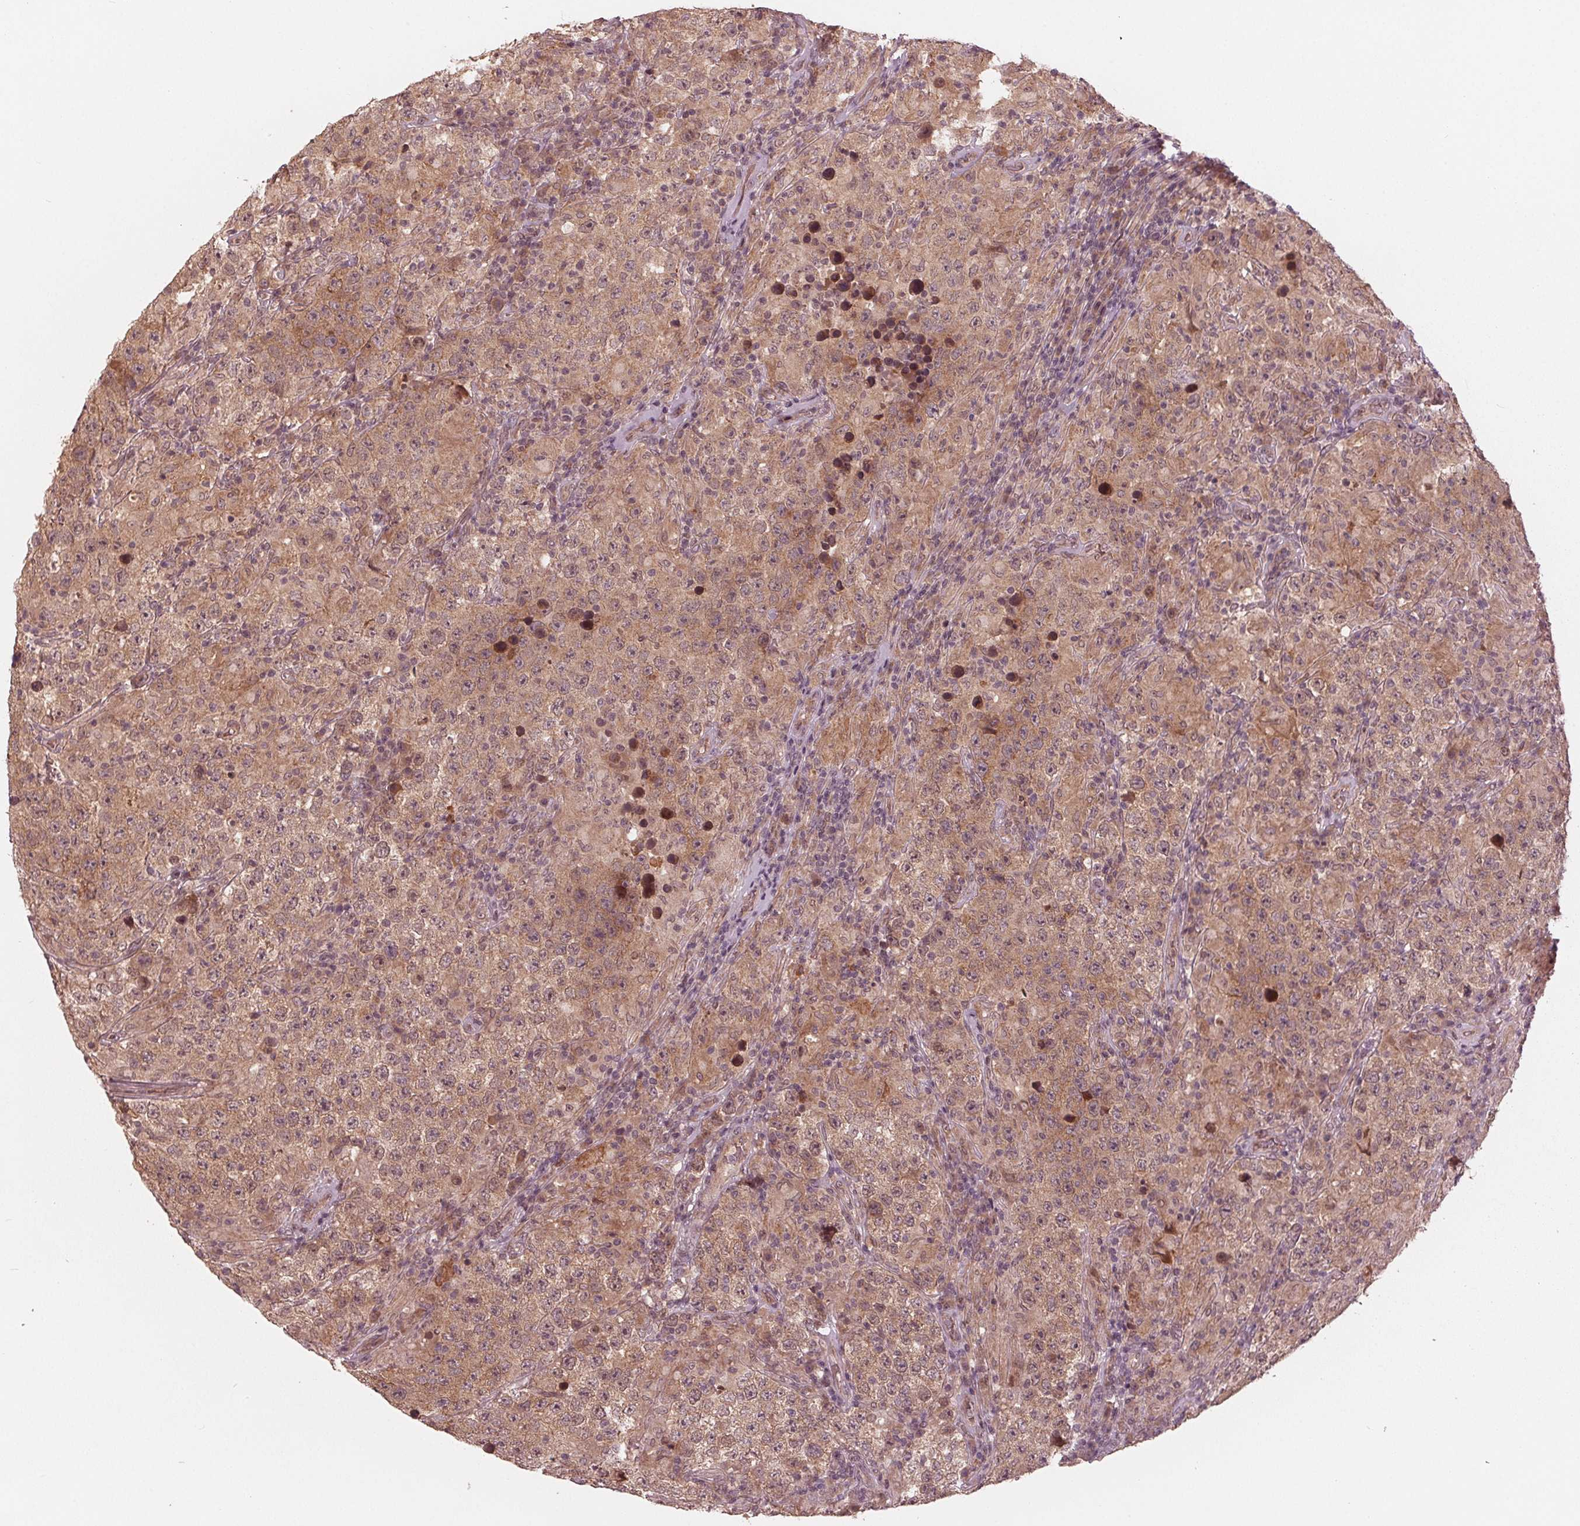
{"staining": {"intensity": "weak", "quantity": ">75%", "location": "cytoplasmic/membranous,nuclear"}, "tissue": "testis cancer", "cell_type": "Tumor cells", "image_type": "cancer", "snomed": [{"axis": "morphology", "description": "Seminoma, NOS"}, {"axis": "morphology", "description": "Carcinoma, Embryonal, NOS"}, {"axis": "topography", "description": "Testis"}], "caption": "A brown stain labels weak cytoplasmic/membranous and nuclear expression of a protein in testis cancer tumor cells.", "gene": "ZNF471", "patient": {"sex": "male", "age": 41}}